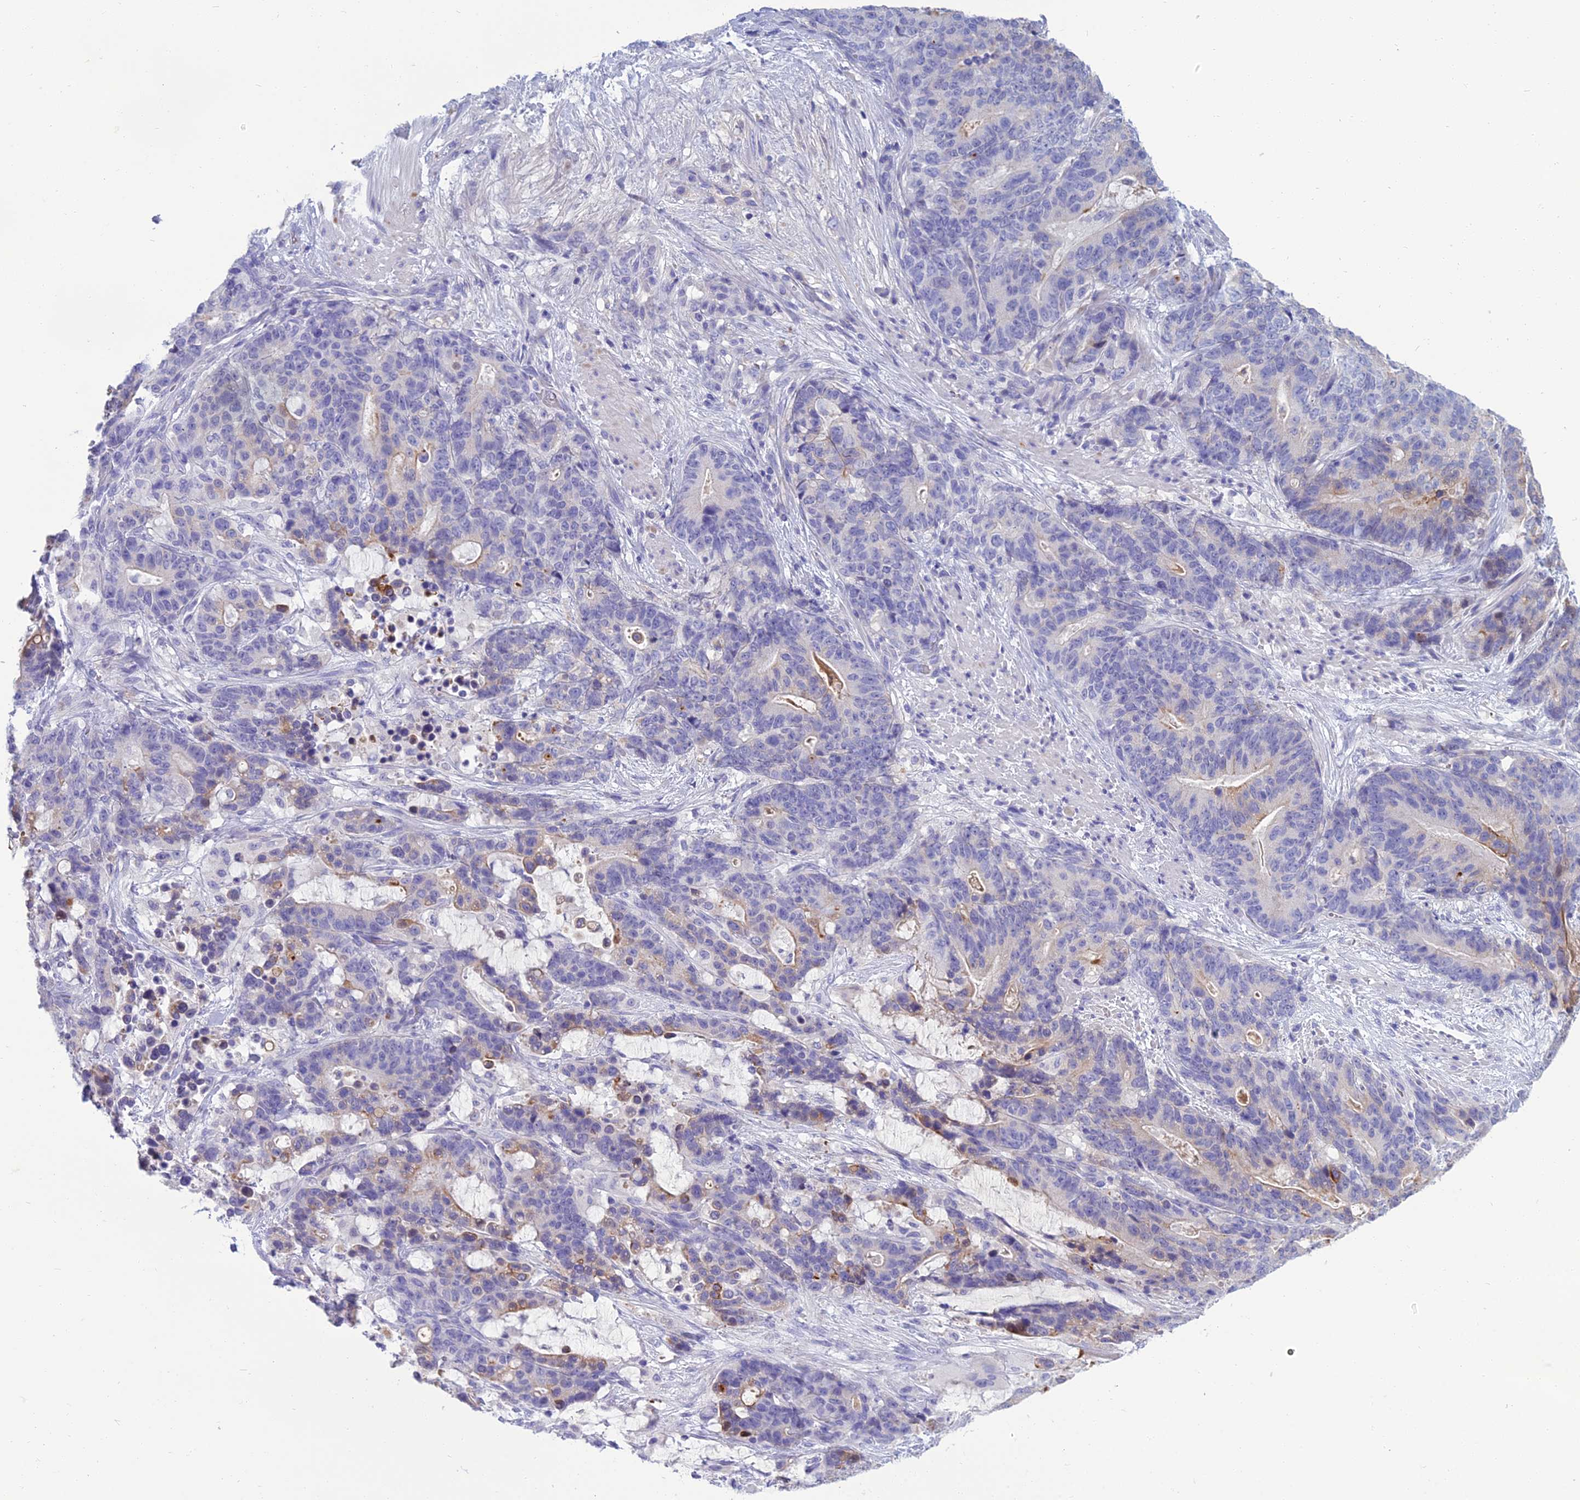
{"staining": {"intensity": "weak", "quantity": "<25%", "location": "cytoplasmic/membranous"}, "tissue": "stomach cancer", "cell_type": "Tumor cells", "image_type": "cancer", "snomed": [{"axis": "morphology", "description": "Adenocarcinoma, NOS"}, {"axis": "topography", "description": "Stomach"}], "caption": "High power microscopy micrograph of an IHC image of adenocarcinoma (stomach), revealing no significant expression in tumor cells.", "gene": "SPTLC3", "patient": {"sex": "female", "age": 76}}